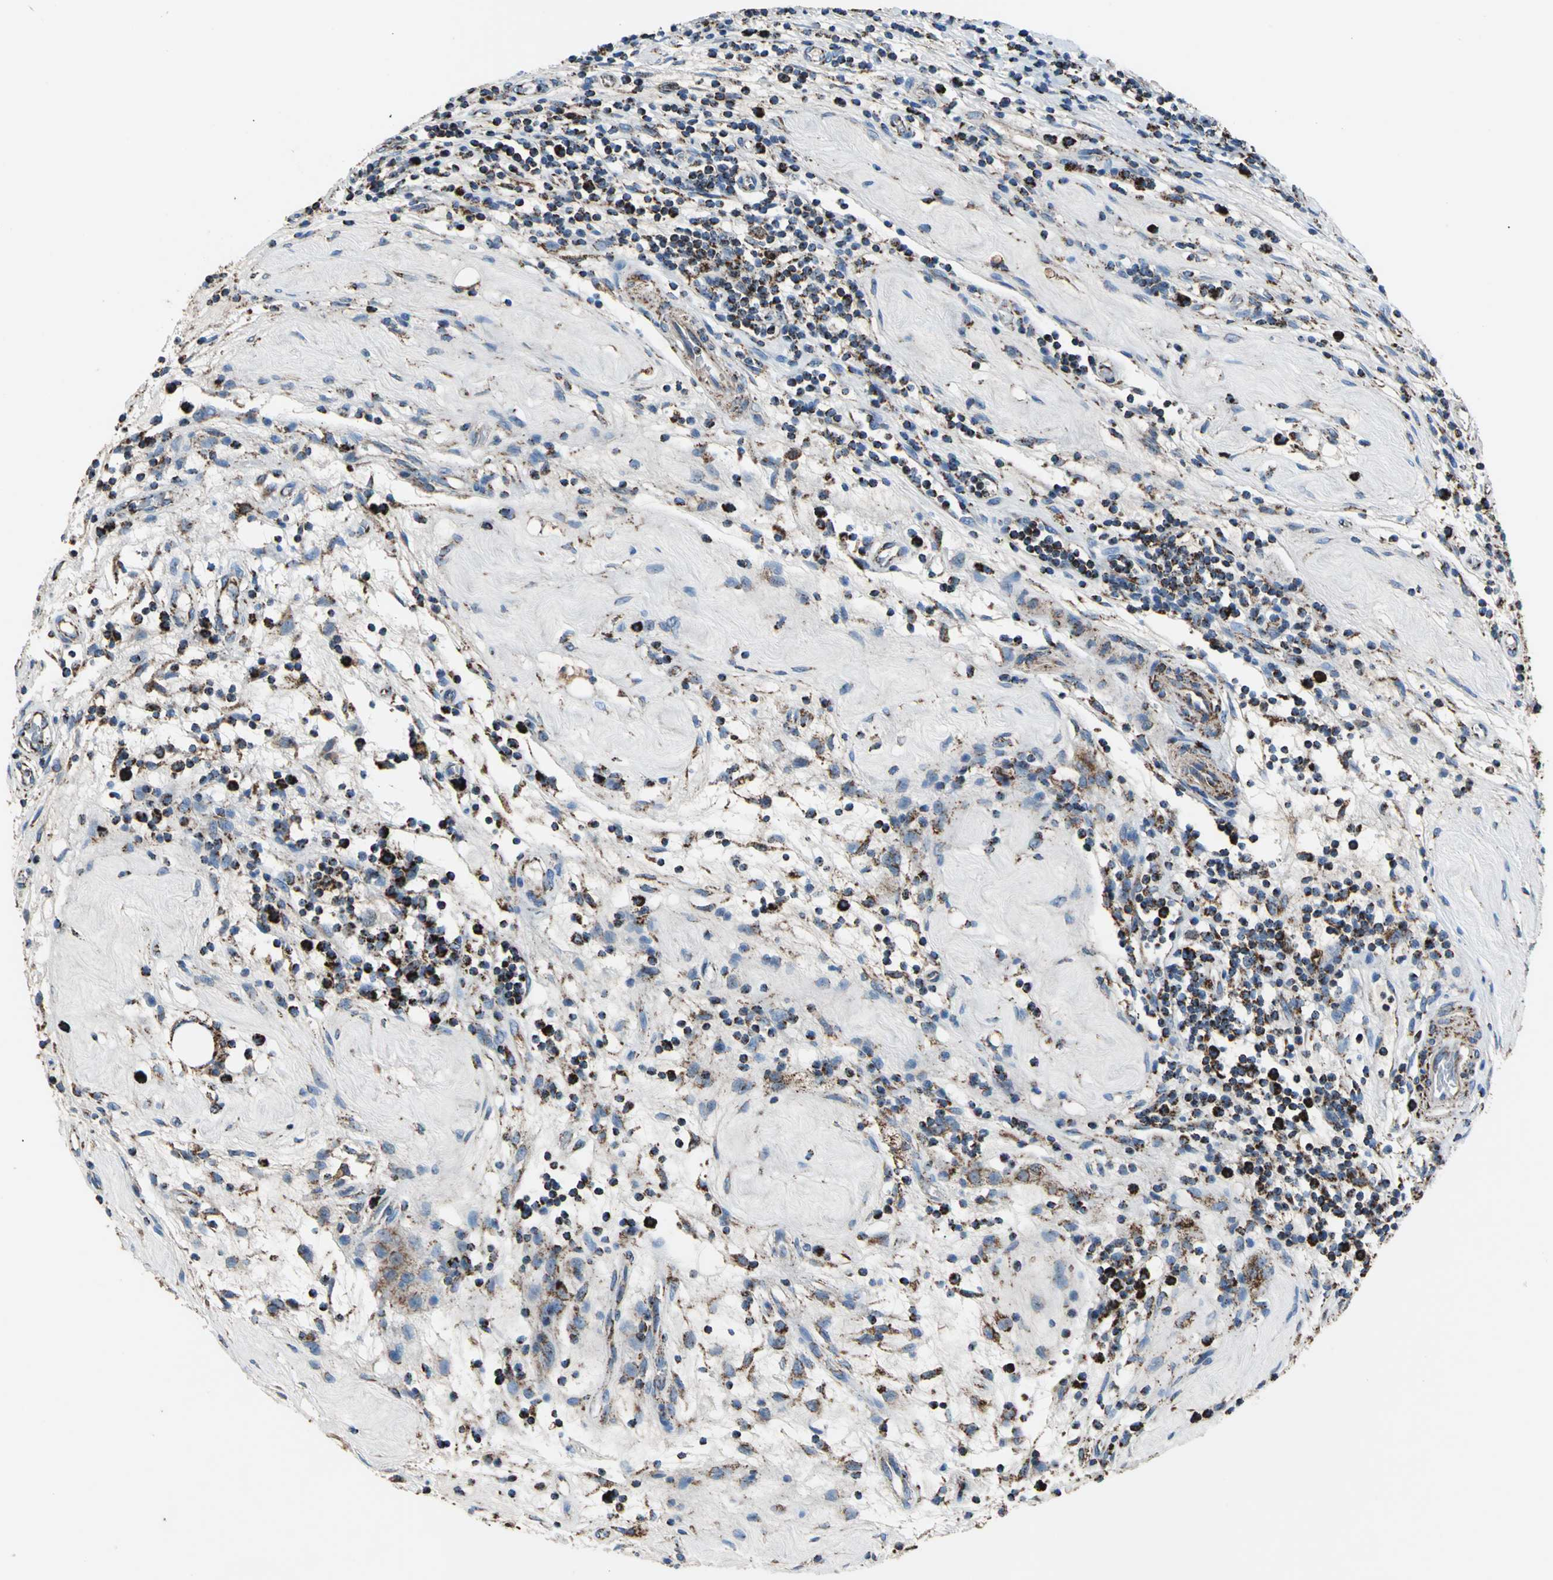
{"staining": {"intensity": "strong", "quantity": ">75%", "location": "cytoplasmic/membranous"}, "tissue": "testis cancer", "cell_type": "Tumor cells", "image_type": "cancer", "snomed": [{"axis": "morphology", "description": "Seminoma, NOS"}, {"axis": "topography", "description": "Testis"}], "caption": "Testis cancer (seminoma) stained for a protein displays strong cytoplasmic/membranous positivity in tumor cells.", "gene": "ECH1", "patient": {"sex": "male", "age": 43}}